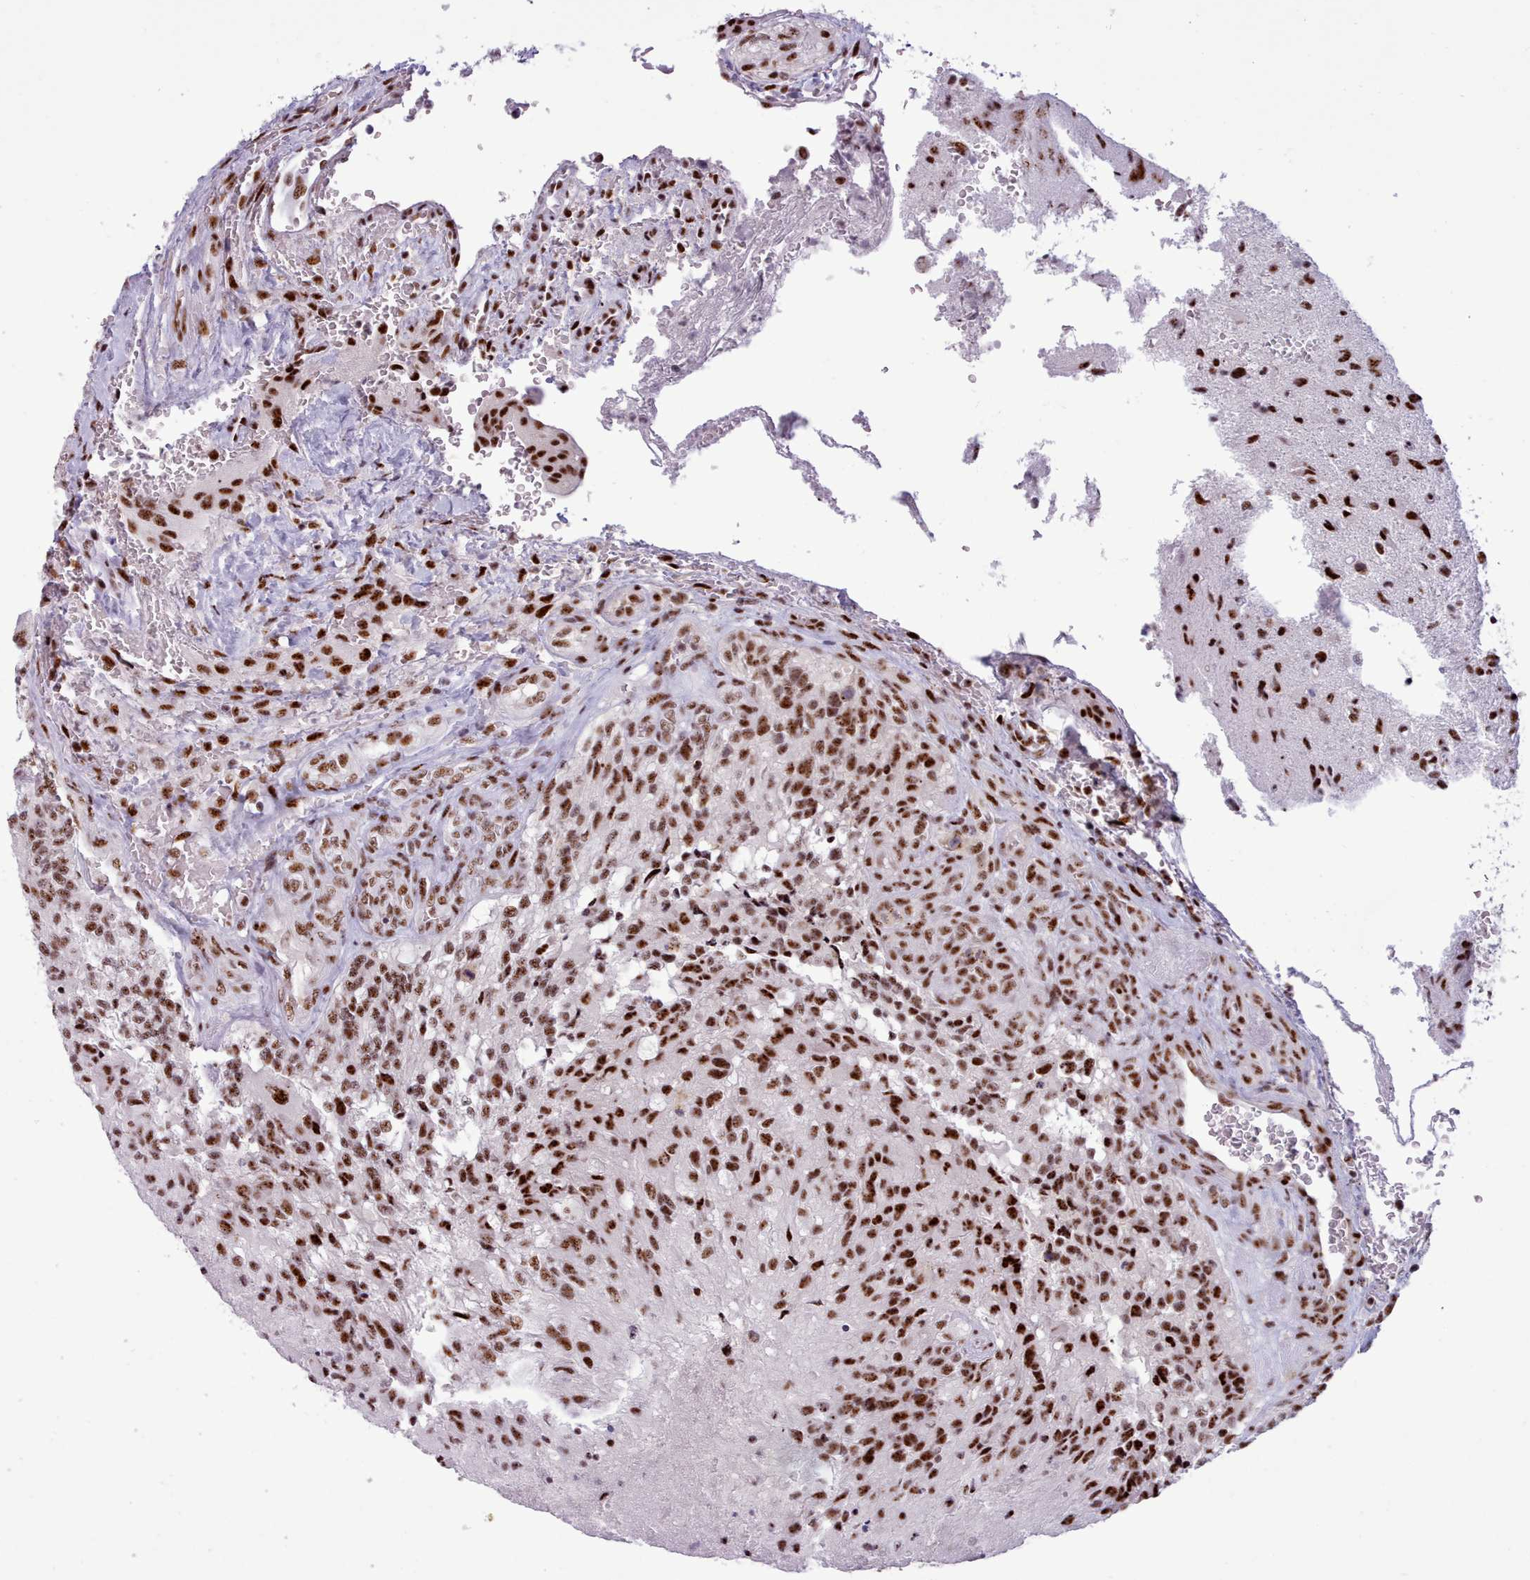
{"staining": {"intensity": "strong", "quantity": ">75%", "location": "nuclear"}, "tissue": "glioma", "cell_type": "Tumor cells", "image_type": "cancer", "snomed": [{"axis": "morphology", "description": "Normal tissue, NOS"}, {"axis": "morphology", "description": "Glioma, malignant, High grade"}, {"axis": "topography", "description": "Cerebral cortex"}], "caption": "IHC micrograph of neoplastic tissue: malignant glioma (high-grade) stained using IHC displays high levels of strong protein expression localized specifically in the nuclear of tumor cells, appearing as a nuclear brown color.", "gene": "TMEM35B", "patient": {"sex": "male", "age": 56}}